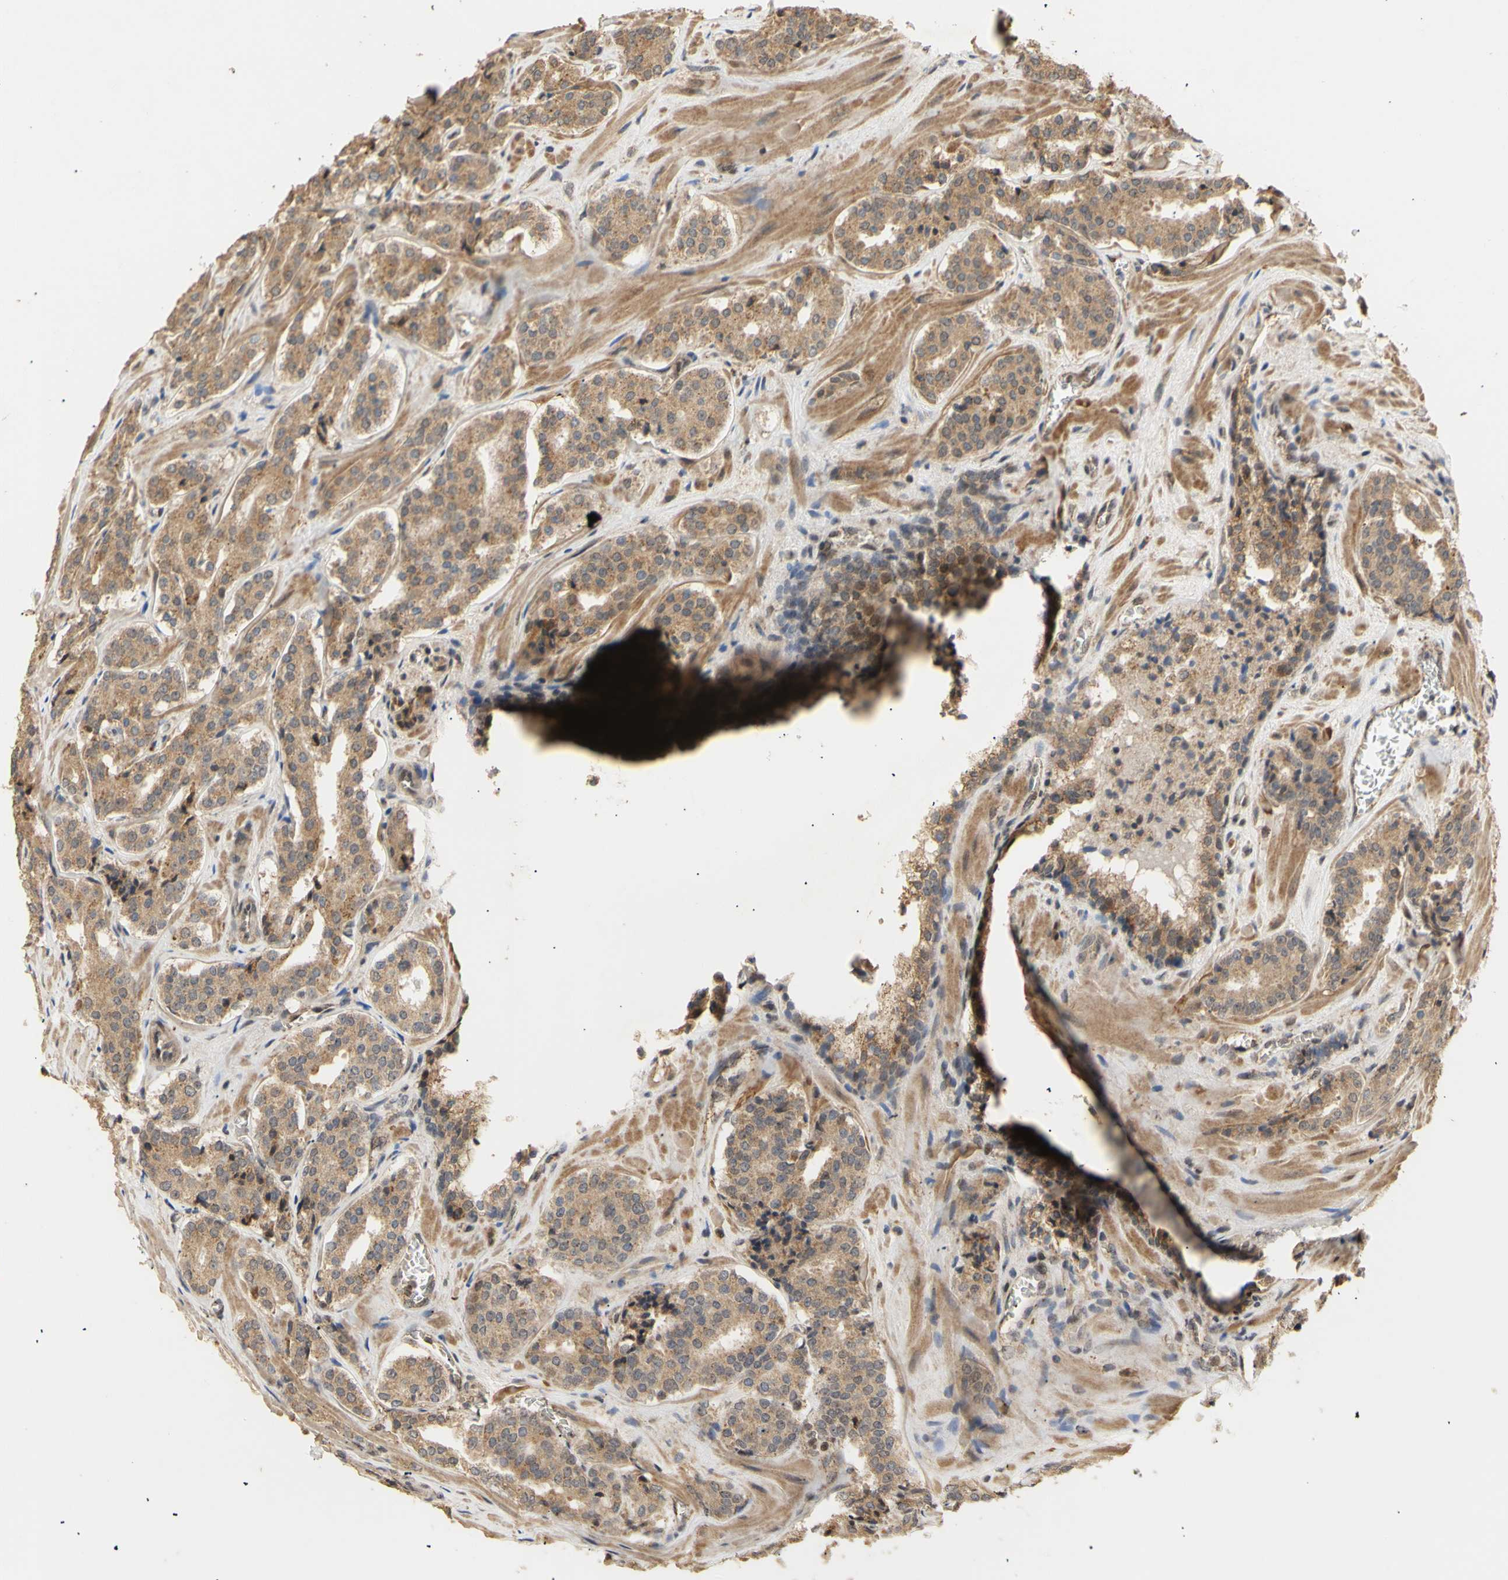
{"staining": {"intensity": "moderate", "quantity": ">75%", "location": "cytoplasmic/membranous"}, "tissue": "prostate cancer", "cell_type": "Tumor cells", "image_type": "cancer", "snomed": [{"axis": "morphology", "description": "Adenocarcinoma, High grade"}, {"axis": "topography", "description": "Prostate"}], "caption": "Immunohistochemistry (IHC) micrograph of prostate cancer stained for a protein (brown), which displays medium levels of moderate cytoplasmic/membranous positivity in approximately >75% of tumor cells.", "gene": "GTF2E2", "patient": {"sex": "male", "age": 60}}